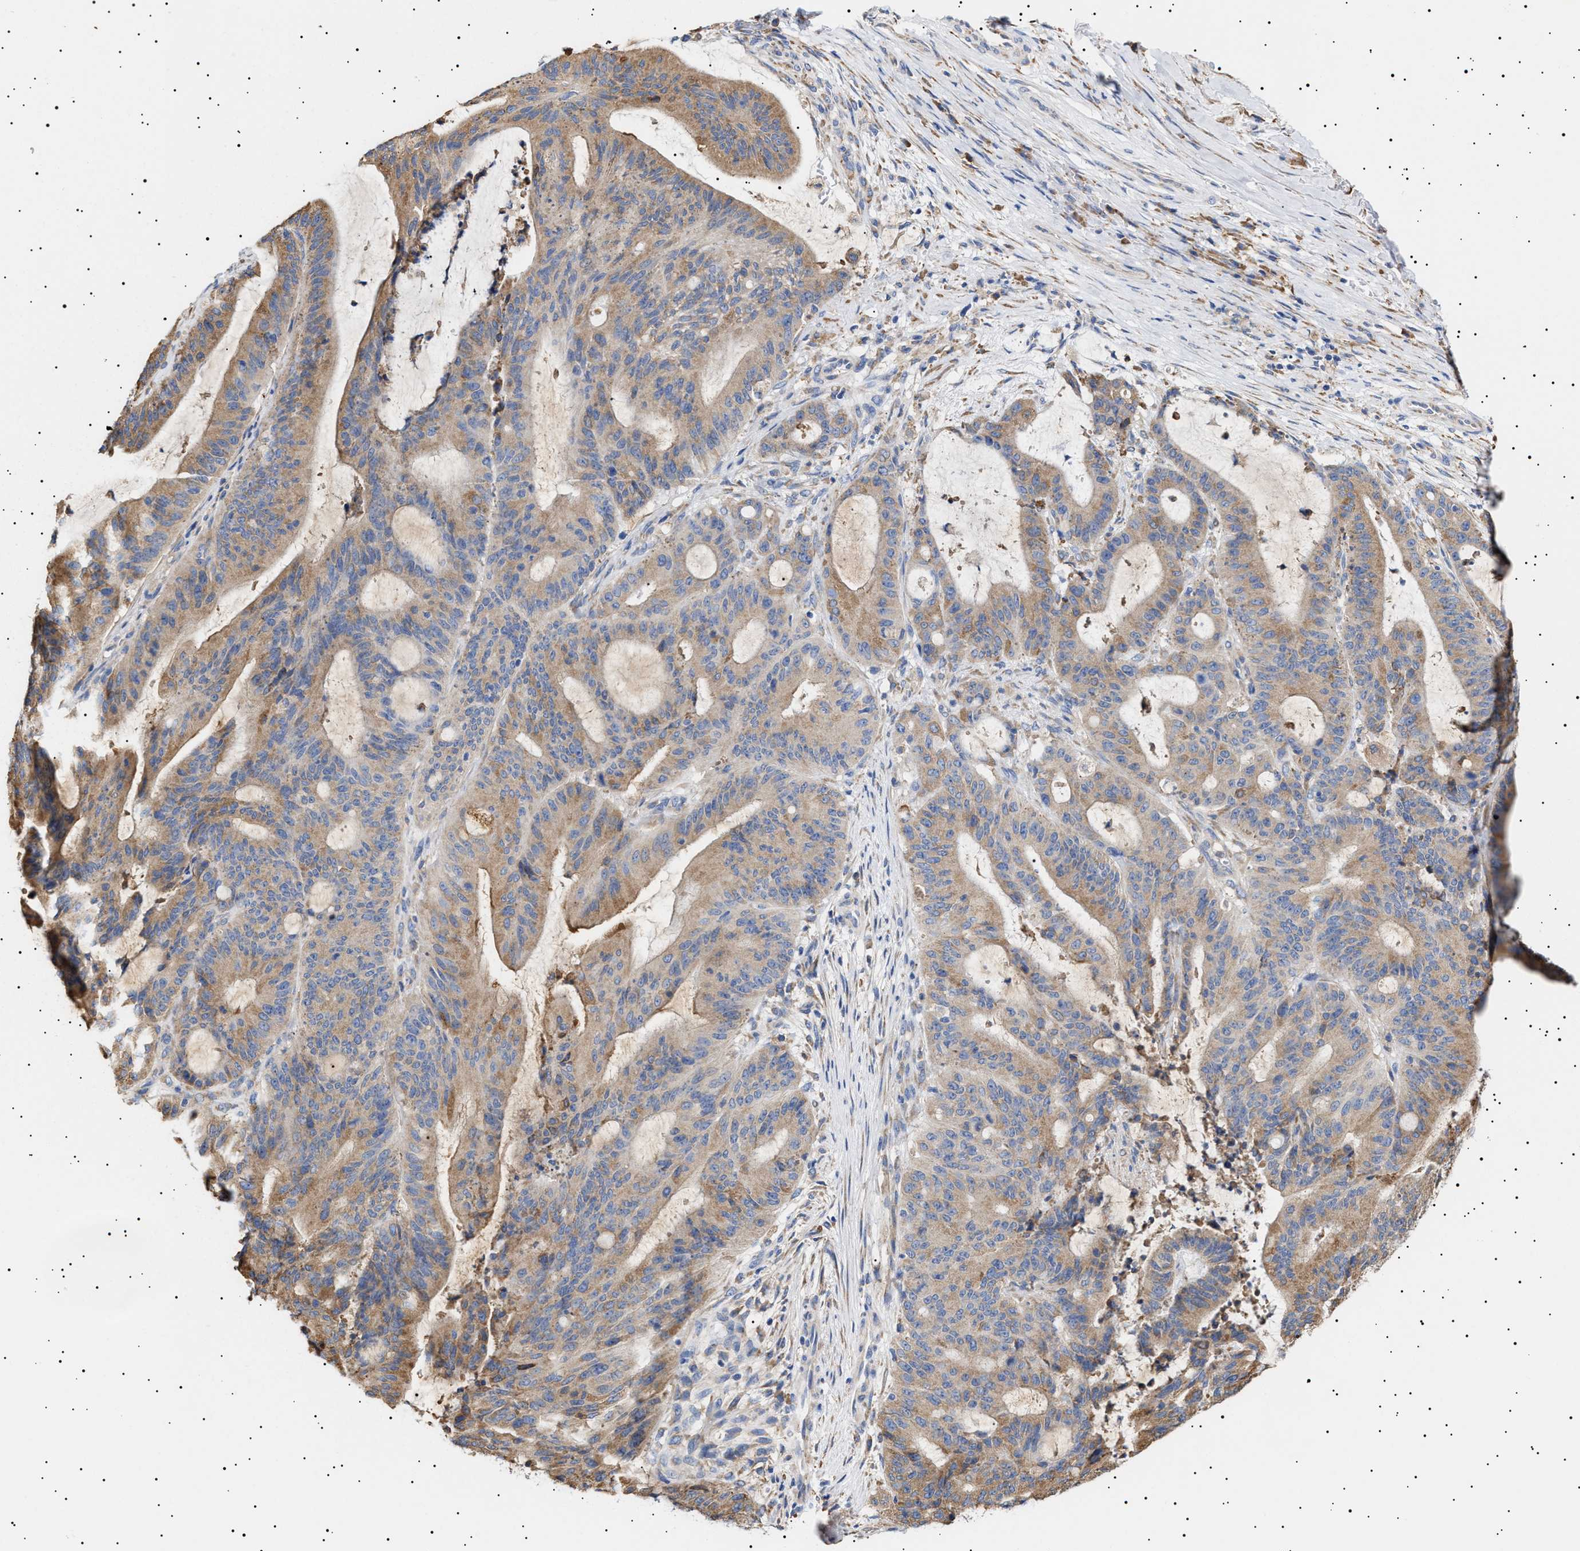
{"staining": {"intensity": "moderate", "quantity": ">75%", "location": "cytoplasmic/membranous"}, "tissue": "liver cancer", "cell_type": "Tumor cells", "image_type": "cancer", "snomed": [{"axis": "morphology", "description": "Normal tissue, NOS"}, {"axis": "morphology", "description": "Cholangiocarcinoma"}, {"axis": "topography", "description": "Liver"}, {"axis": "topography", "description": "Peripheral nerve tissue"}], "caption": "The micrograph displays staining of cholangiocarcinoma (liver), revealing moderate cytoplasmic/membranous protein staining (brown color) within tumor cells.", "gene": "ERCC6L2", "patient": {"sex": "female", "age": 73}}